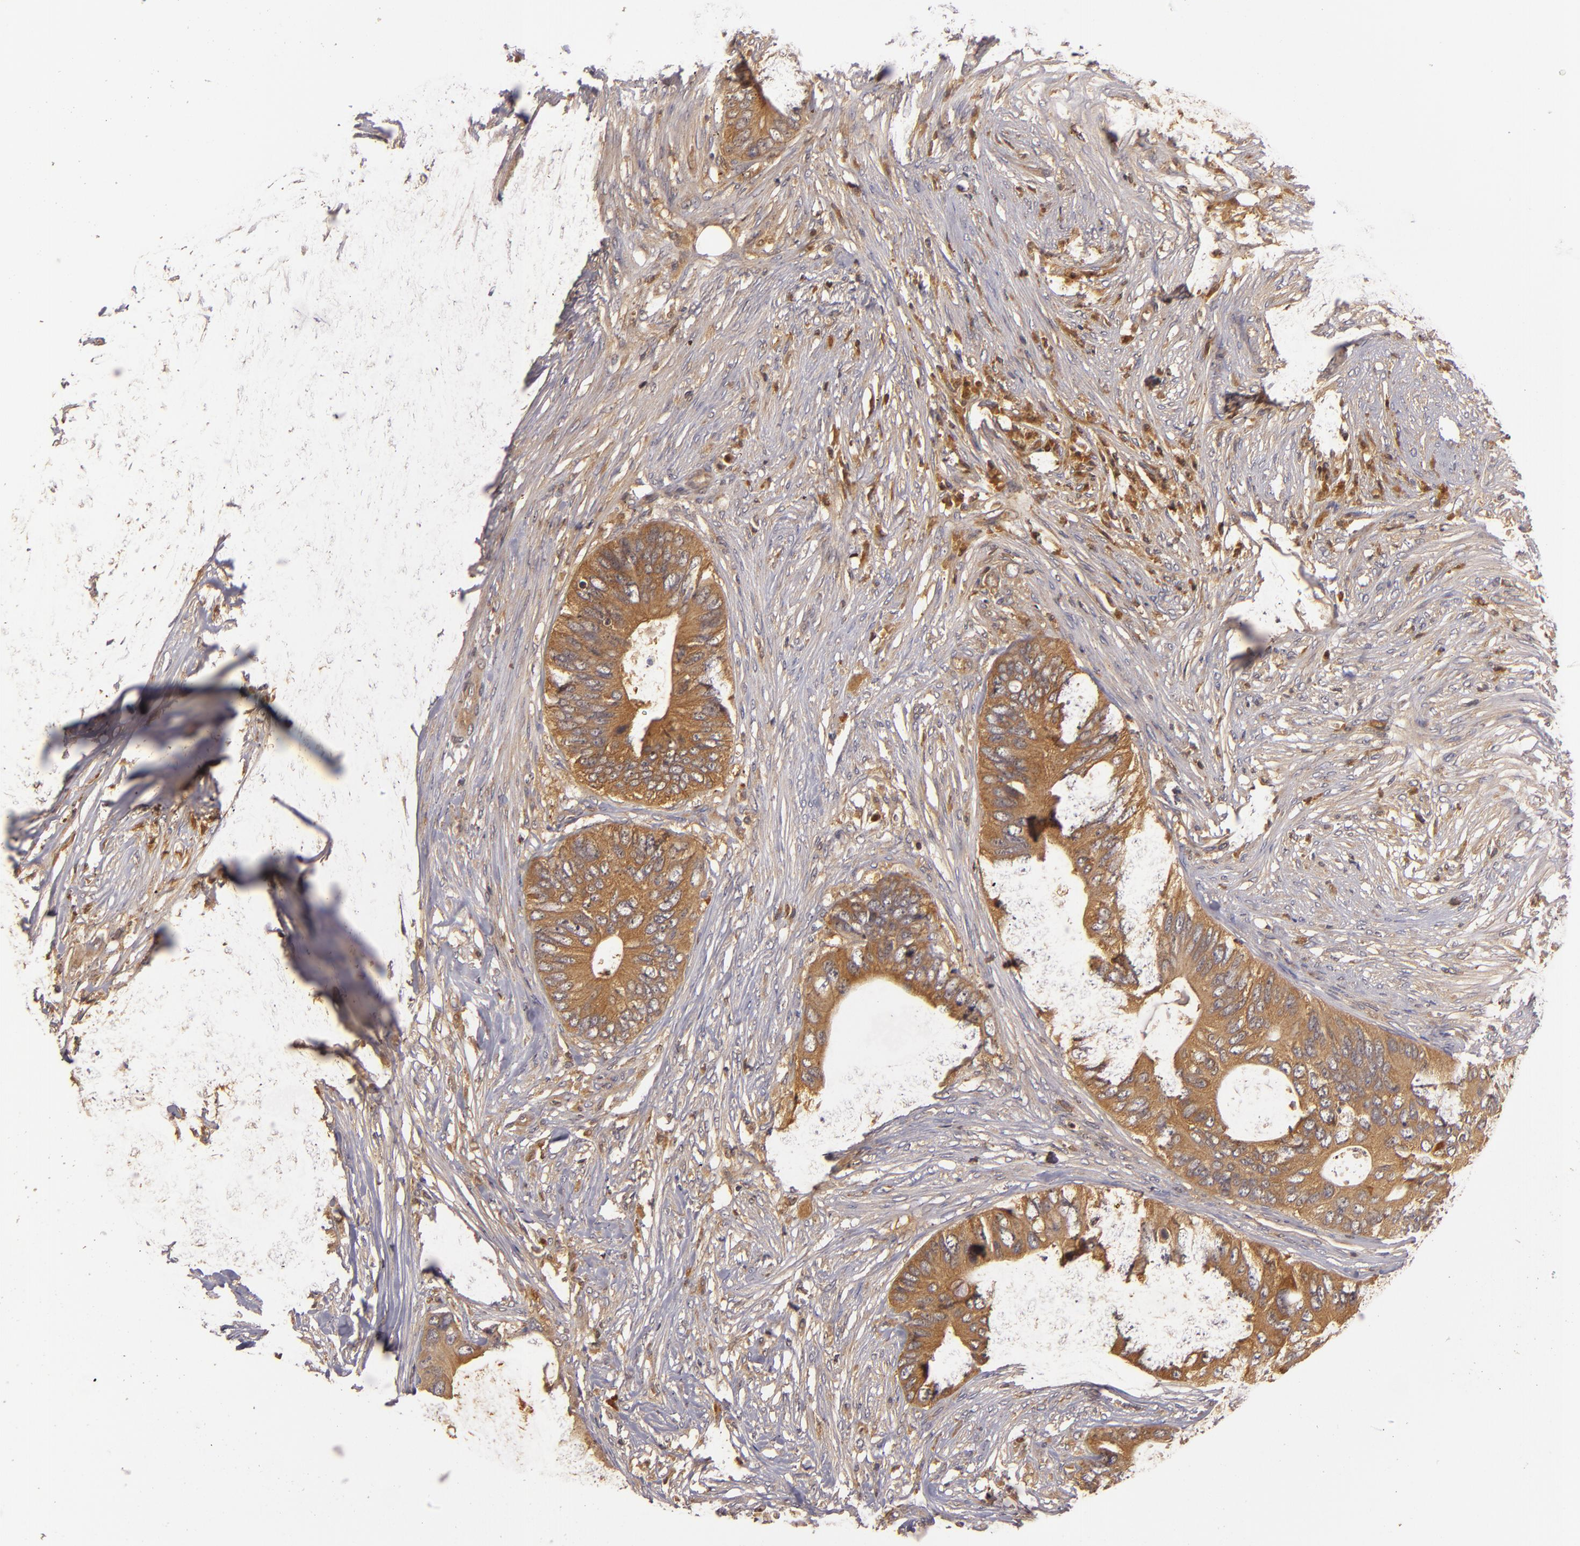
{"staining": {"intensity": "strong", "quantity": ">75%", "location": "cytoplasmic/membranous"}, "tissue": "colorectal cancer", "cell_type": "Tumor cells", "image_type": "cancer", "snomed": [{"axis": "morphology", "description": "Adenocarcinoma, NOS"}, {"axis": "topography", "description": "Colon"}], "caption": "A brown stain highlights strong cytoplasmic/membranous positivity of a protein in human colorectal cancer (adenocarcinoma) tumor cells.", "gene": "PRKCD", "patient": {"sex": "male", "age": 71}}